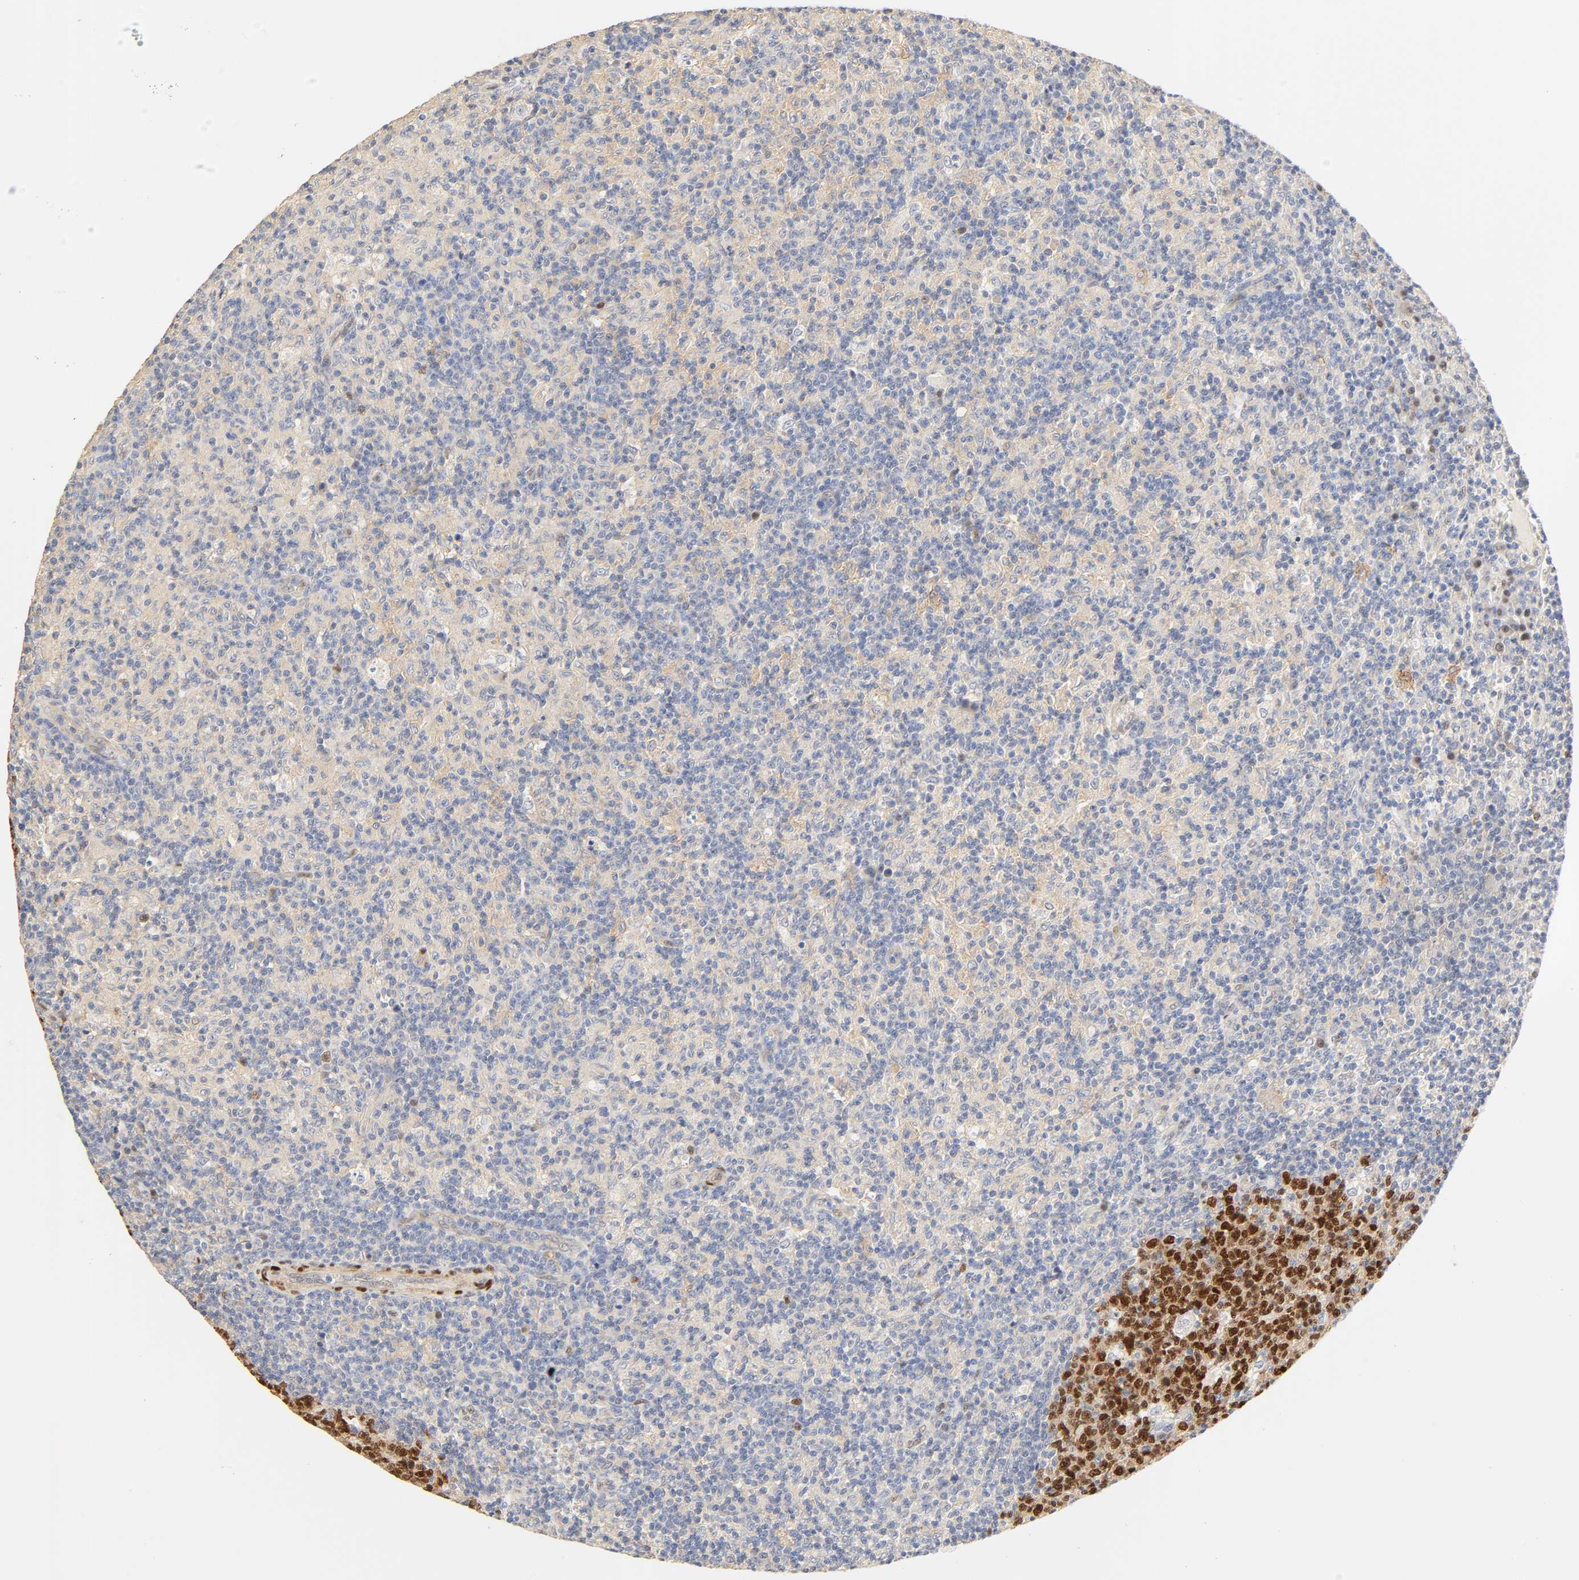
{"staining": {"intensity": "strong", "quantity": ">75%", "location": "nuclear"}, "tissue": "lymph node", "cell_type": "Germinal center cells", "image_type": "normal", "snomed": [{"axis": "morphology", "description": "Normal tissue, NOS"}, {"axis": "morphology", "description": "Inflammation, NOS"}, {"axis": "topography", "description": "Lymph node"}], "caption": "Strong nuclear staining is appreciated in about >75% of germinal center cells in normal lymph node.", "gene": "BORCS8", "patient": {"sex": "male", "age": 55}}